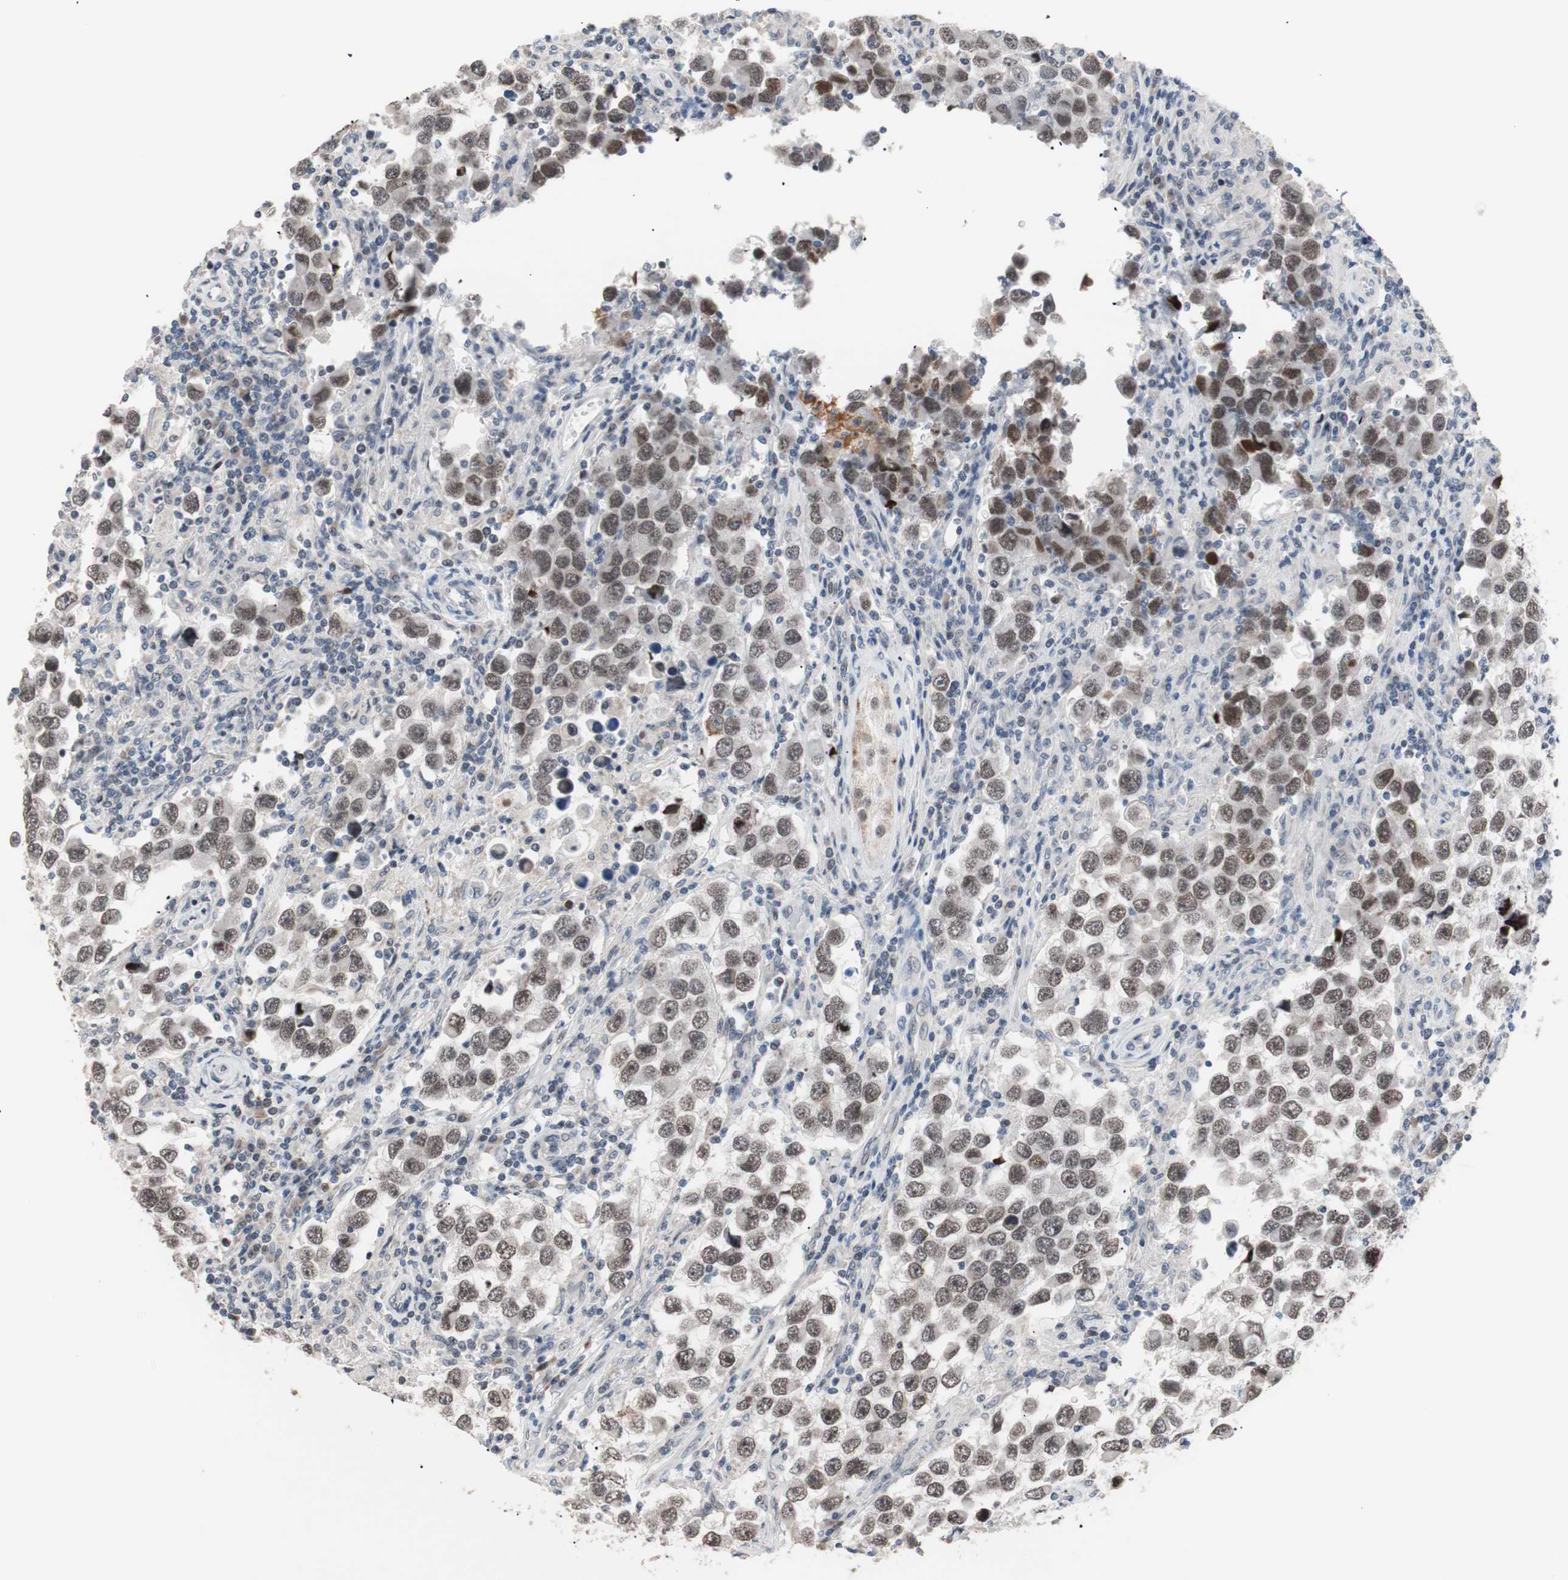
{"staining": {"intensity": "moderate", "quantity": ">75%", "location": "nuclear"}, "tissue": "testis cancer", "cell_type": "Tumor cells", "image_type": "cancer", "snomed": [{"axis": "morphology", "description": "Carcinoma, Embryonal, NOS"}, {"axis": "topography", "description": "Testis"}], "caption": "IHC staining of testis cancer (embryonal carcinoma), which demonstrates medium levels of moderate nuclear positivity in approximately >75% of tumor cells indicating moderate nuclear protein expression. The staining was performed using DAB (brown) for protein detection and nuclei were counterstained in hematoxylin (blue).", "gene": "LIG3", "patient": {"sex": "male", "age": 21}}